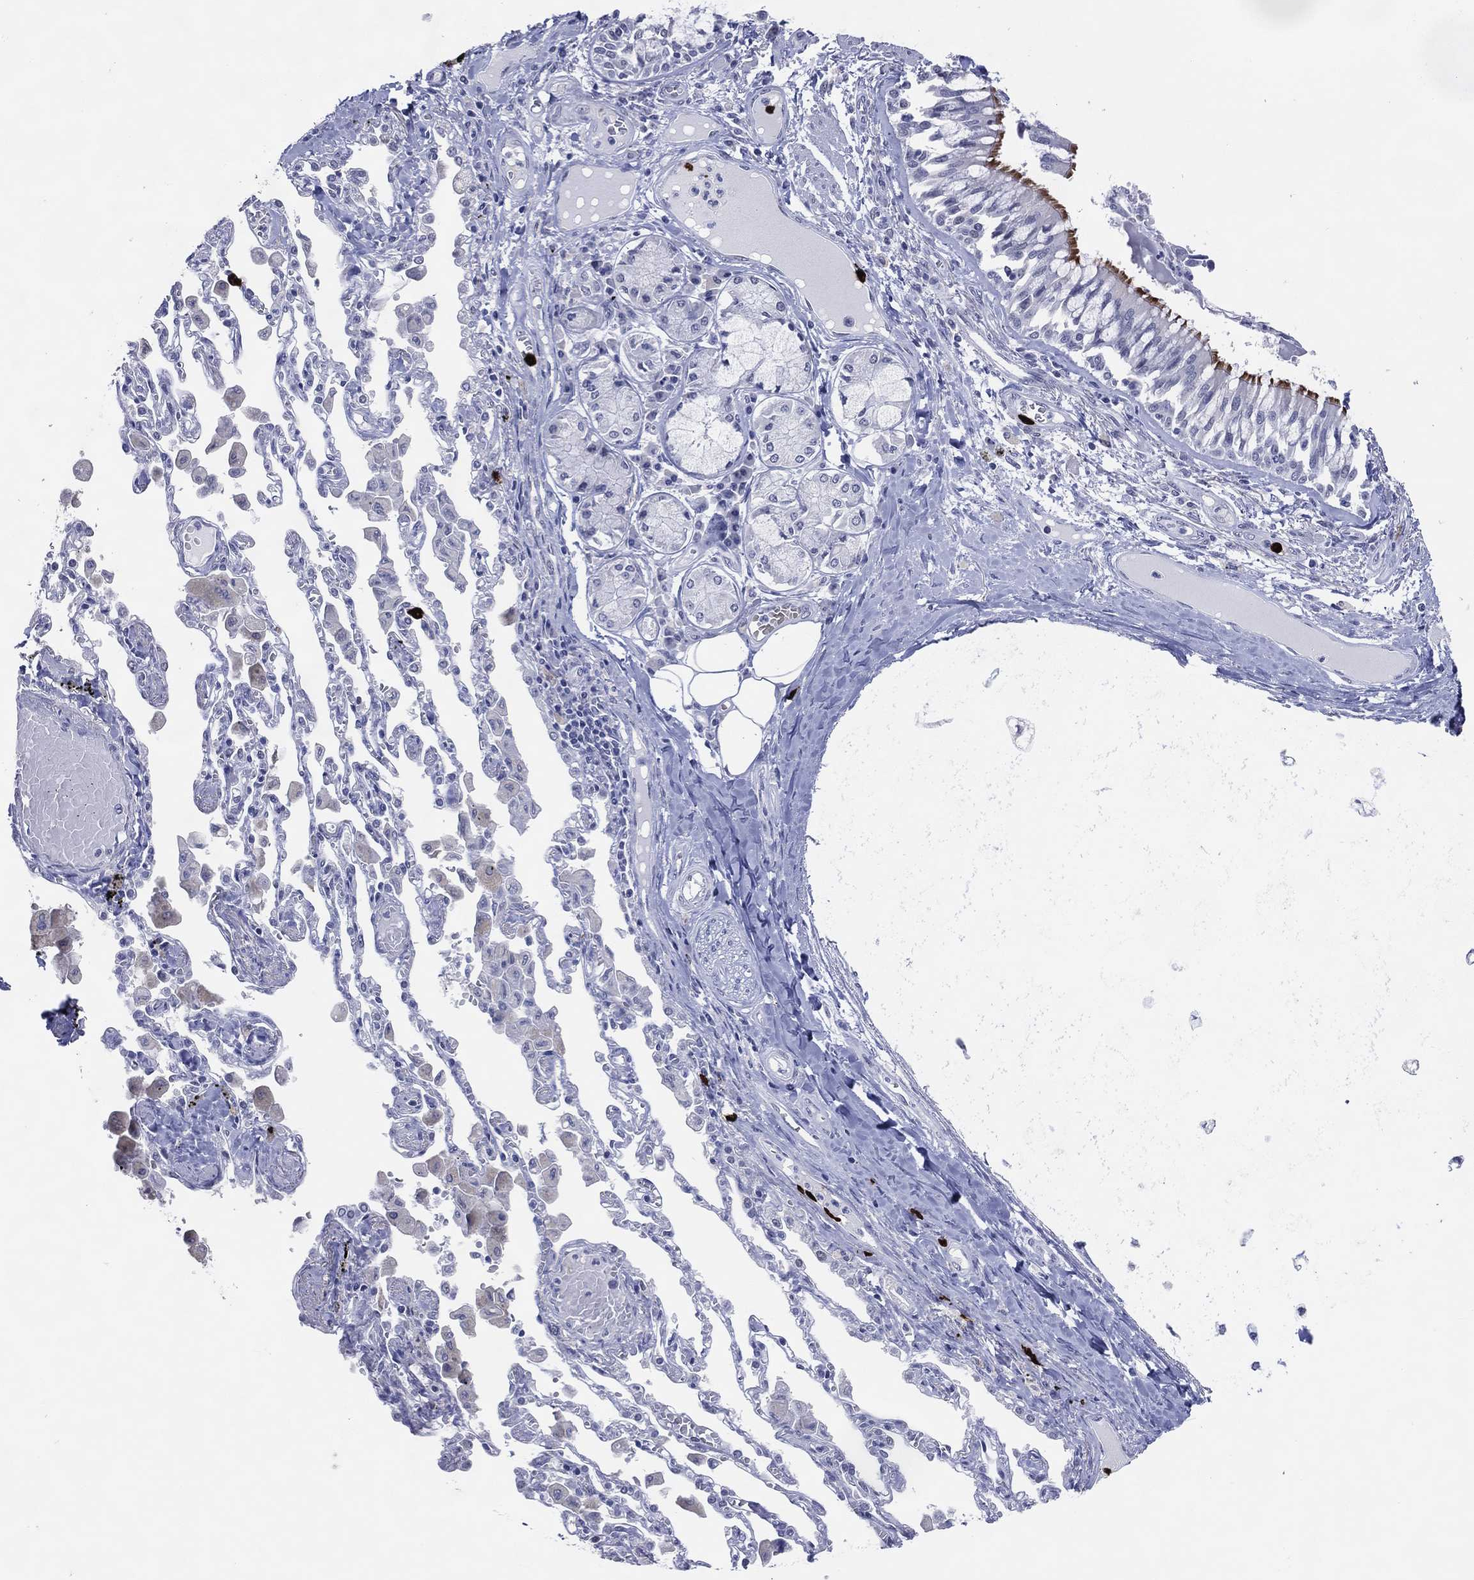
{"staining": {"intensity": "strong", "quantity": "25%-75%", "location": "cytoplasmic/membranous"}, "tissue": "bronchus", "cell_type": "Respiratory epithelial cells", "image_type": "normal", "snomed": [{"axis": "morphology", "description": "Normal tissue, NOS"}, {"axis": "morphology", "description": "Squamous cell carcinoma, NOS"}, {"axis": "topography", "description": "Cartilage tissue"}, {"axis": "topography", "description": "Bronchus"}, {"axis": "topography", "description": "Lung"}], "caption": "A high amount of strong cytoplasmic/membranous expression is seen in about 25%-75% of respiratory epithelial cells in normal bronchus.", "gene": "CFAP58", "patient": {"sex": "female", "age": 49}}